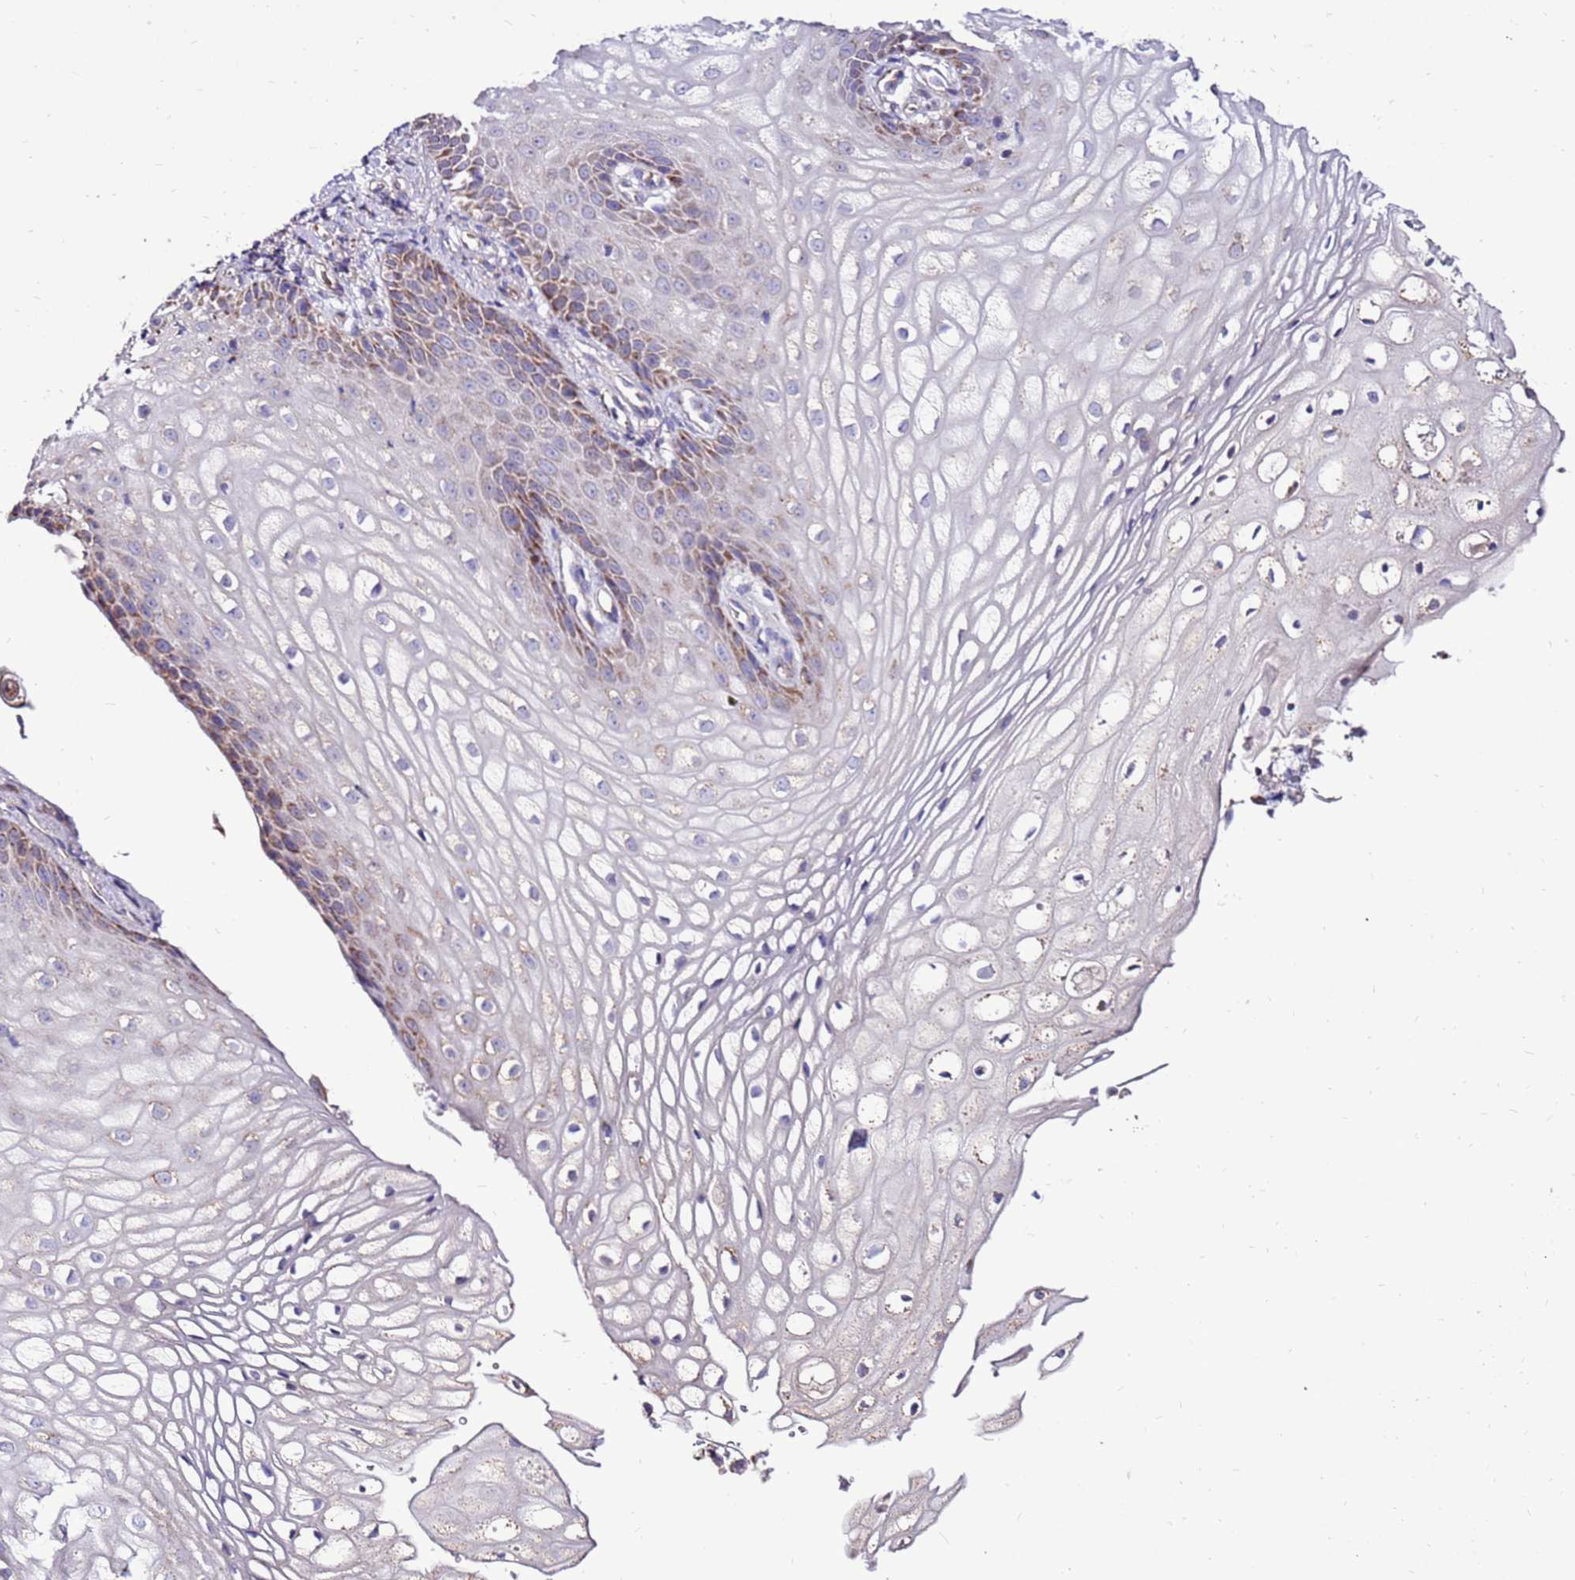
{"staining": {"intensity": "moderate", "quantity": "<25%", "location": "cytoplasmic/membranous"}, "tissue": "vagina", "cell_type": "Squamous epithelial cells", "image_type": "normal", "snomed": [{"axis": "morphology", "description": "Normal tissue, NOS"}, {"axis": "topography", "description": "Vagina"}], "caption": "A photomicrograph of vagina stained for a protein demonstrates moderate cytoplasmic/membranous brown staining in squamous epithelial cells.", "gene": "SPSB3", "patient": {"sex": "female", "age": 60}}